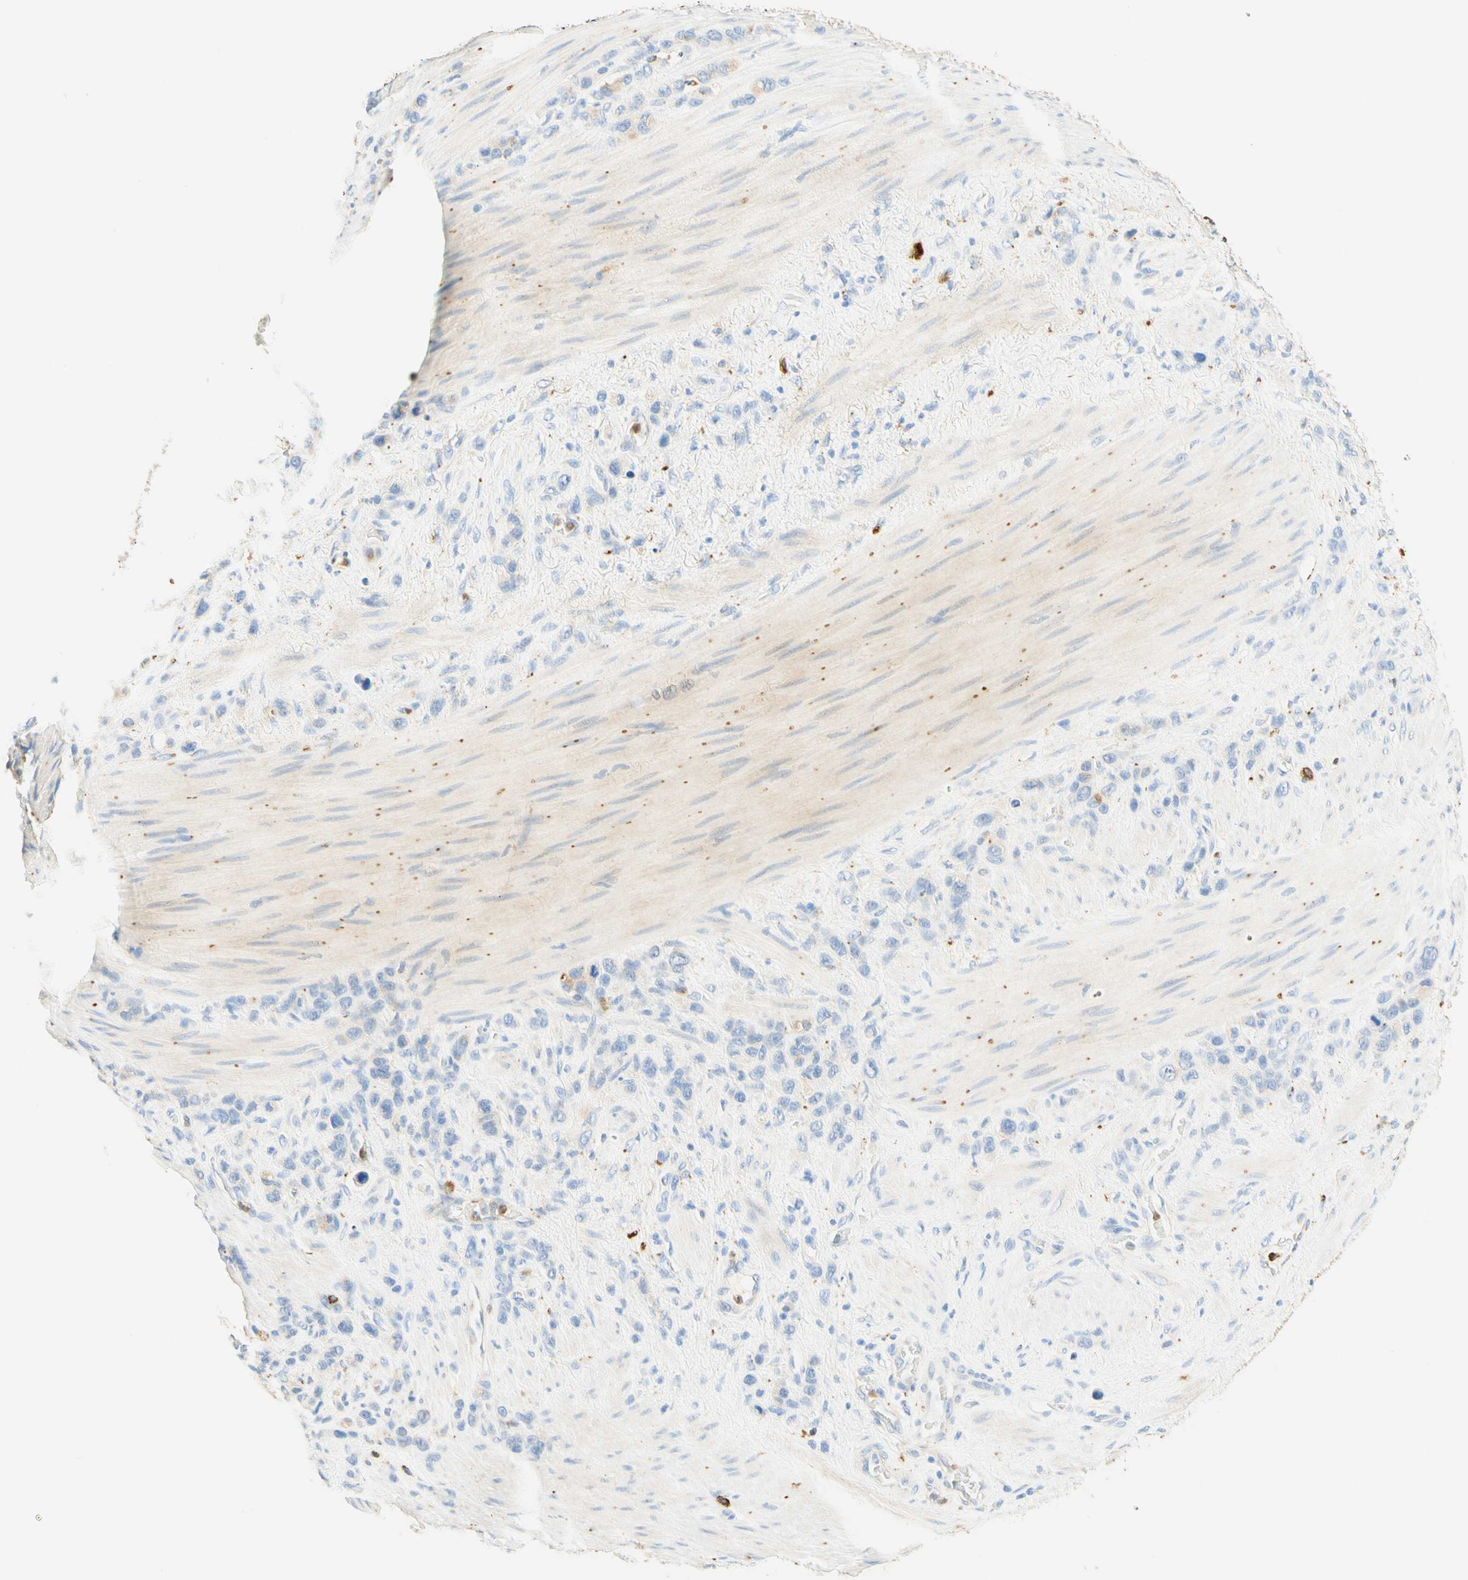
{"staining": {"intensity": "negative", "quantity": "none", "location": "none"}, "tissue": "stomach cancer", "cell_type": "Tumor cells", "image_type": "cancer", "snomed": [{"axis": "morphology", "description": "Adenocarcinoma, NOS"}, {"axis": "morphology", "description": "Adenocarcinoma, High grade"}, {"axis": "topography", "description": "Stomach, upper"}, {"axis": "topography", "description": "Stomach, lower"}], "caption": "IHC of stomach cancer (adenocarcinoma (high-grade)) displays no positivity in tumor cells.", "gene": "CD63", "patient": {"sex": "female", "age": 65}}